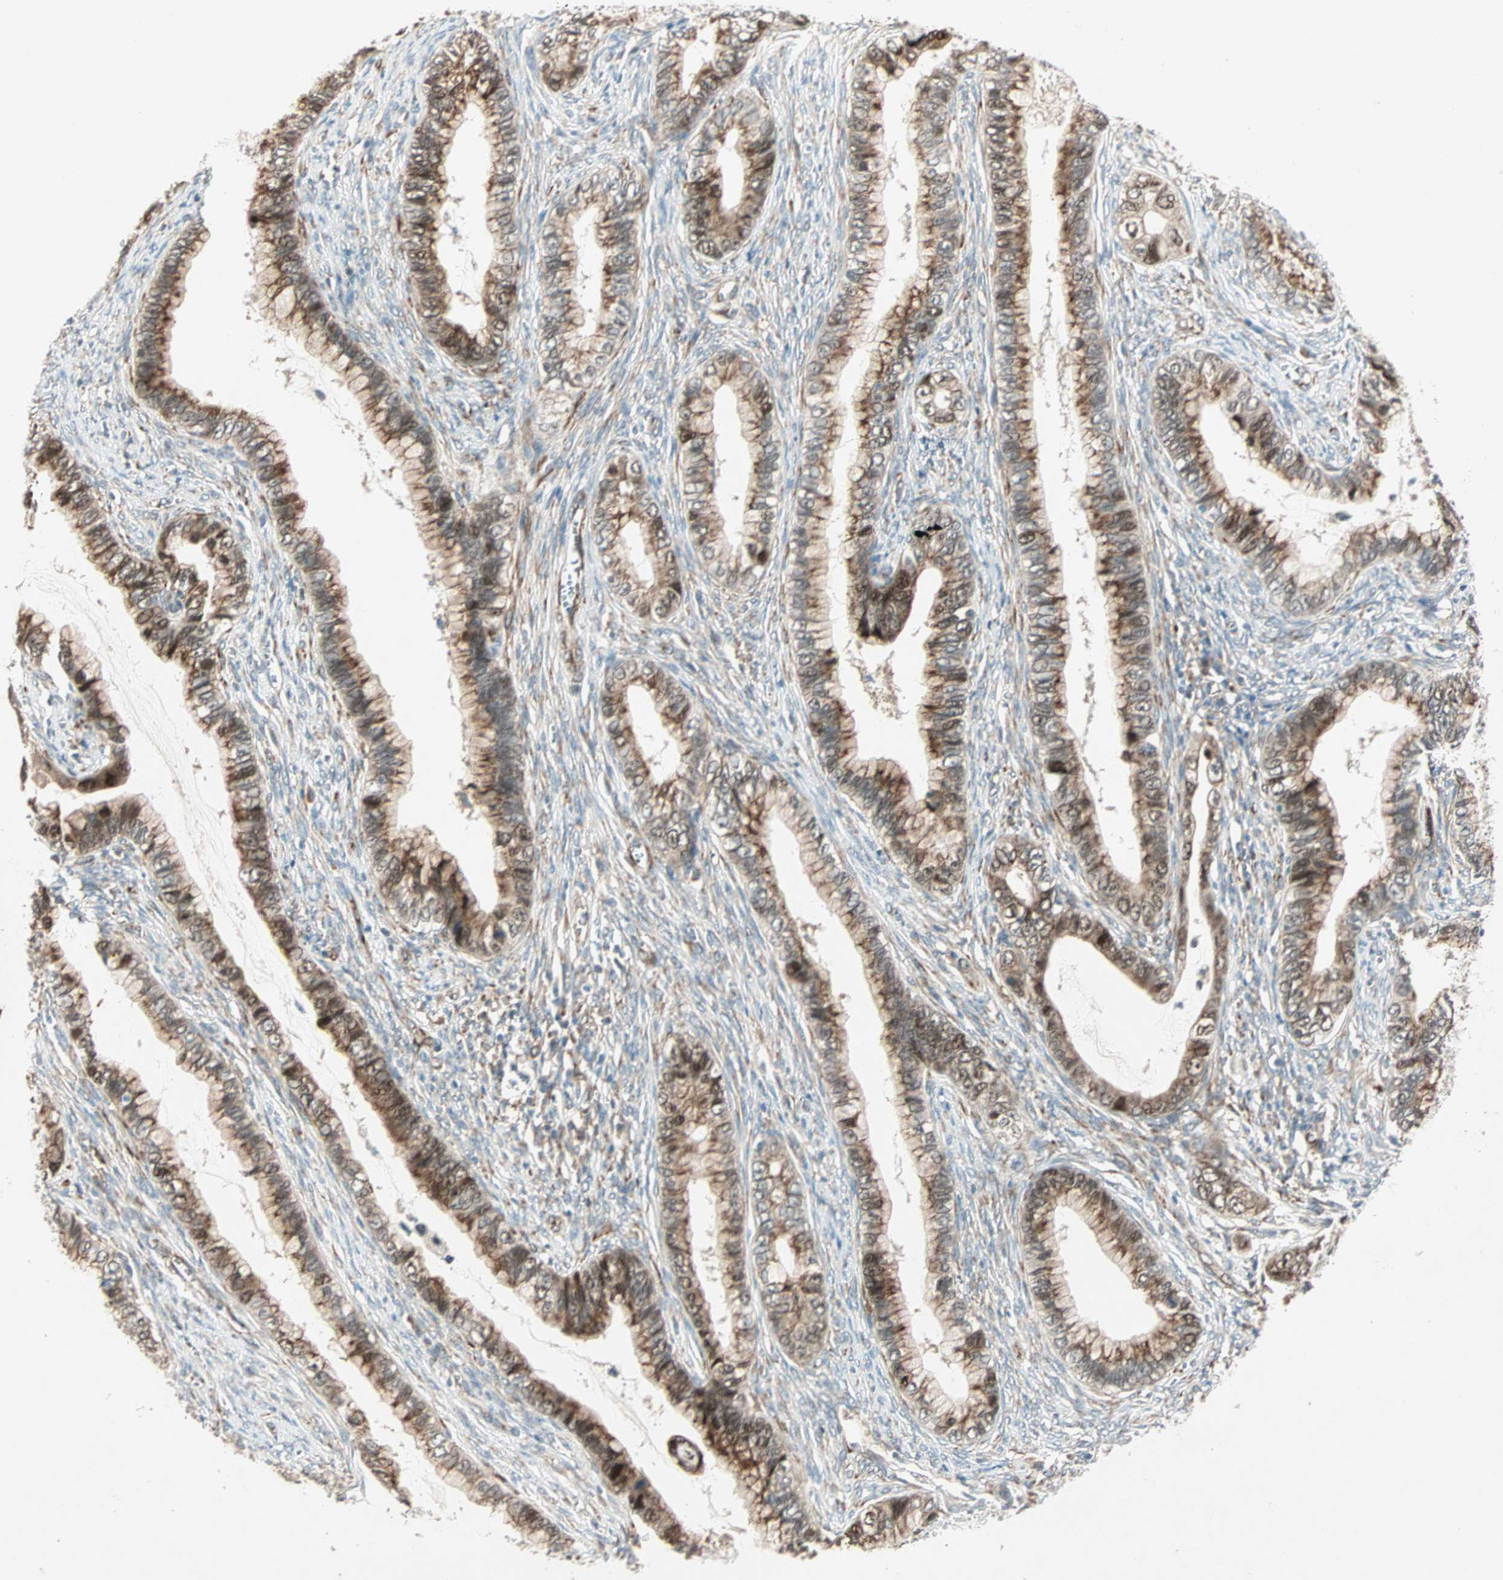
{"staining": {"intensity": "moderate", "quantity": ">75%", "location": "cytoplasmic/membranous,nuclear"}, "tissue": "cervical cancer", "cell_type": "Tumor cells", "image_type": "cancer", "snomed": [{"axis": "morphology", "description": "Adenocarcinoma, NOS"}, {"axis": "topography", "description": "Cervix"}], "caption": "This is an image of immunohistochemistry (IHC) staining of cervical adenocarcinoma, which shows moderate positivity in the cytoplasmic/membranous and nuclear of tumor cells.", "gene": "ZNF37A", "patient": {"sex": "female", "age": 44}}